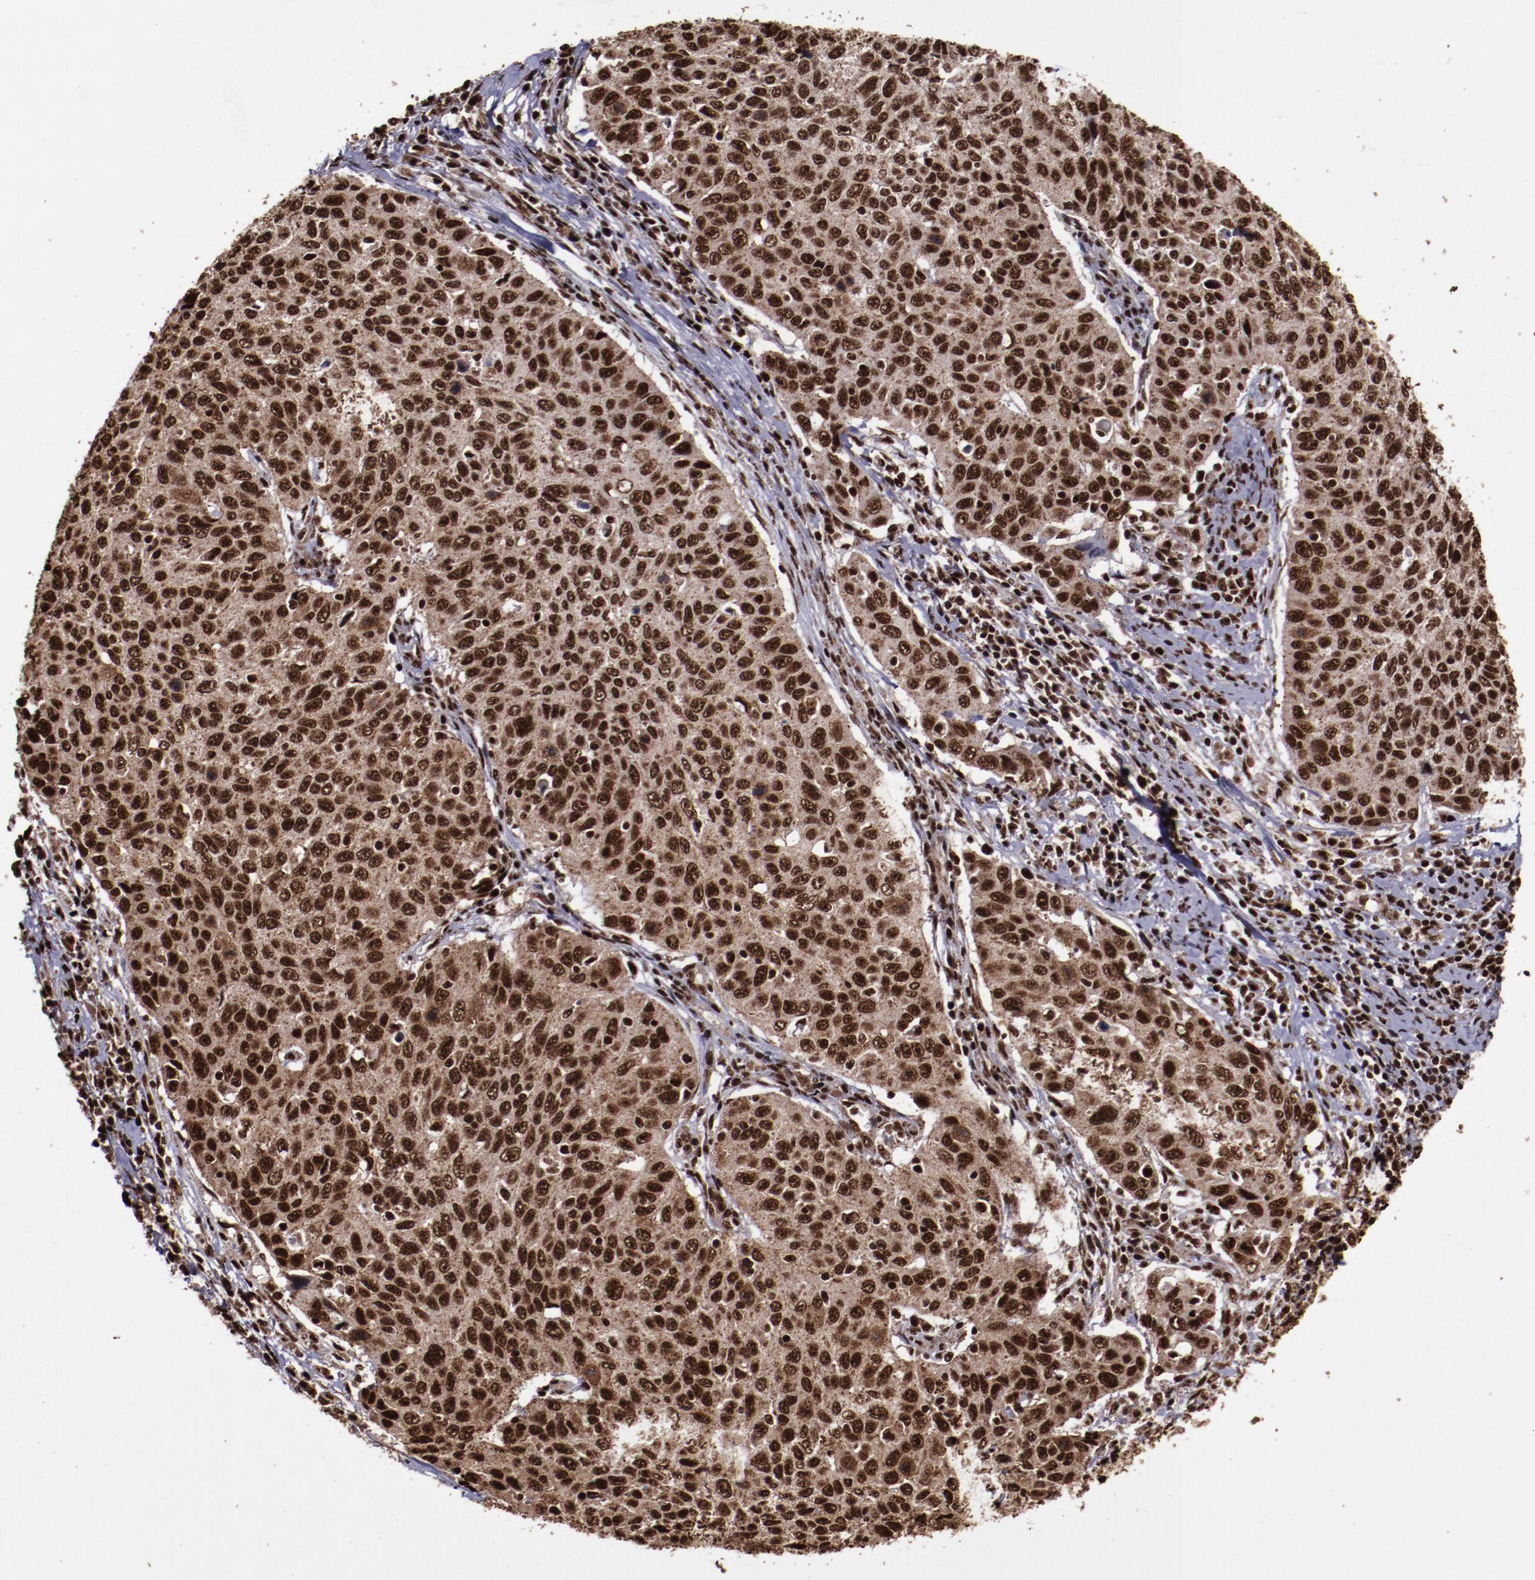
{"staining": {"intensity": "moderate", "quantity": ">75%", "location": "cytoplasmic/membranous,nuclear"}, "tissue": "cervical cancer", "cell_type": "Tumor cells", "image_type": "cancer", "snomed": [{"axis": "morphology", "description": "Squamous cell carcinoma, NOS"}, {"axis": "topography", "description": "Cervix"}], "caption": "Cervical cancer was stained to show a protein in brown. There is medium levels of moderate cytoplasmic/membranous and nuclear positivity in about >75% of tumor cells. Nuclei are stained in blue.", "gene": "SNW1", "patient": {"sex": "female", "age": 53}}